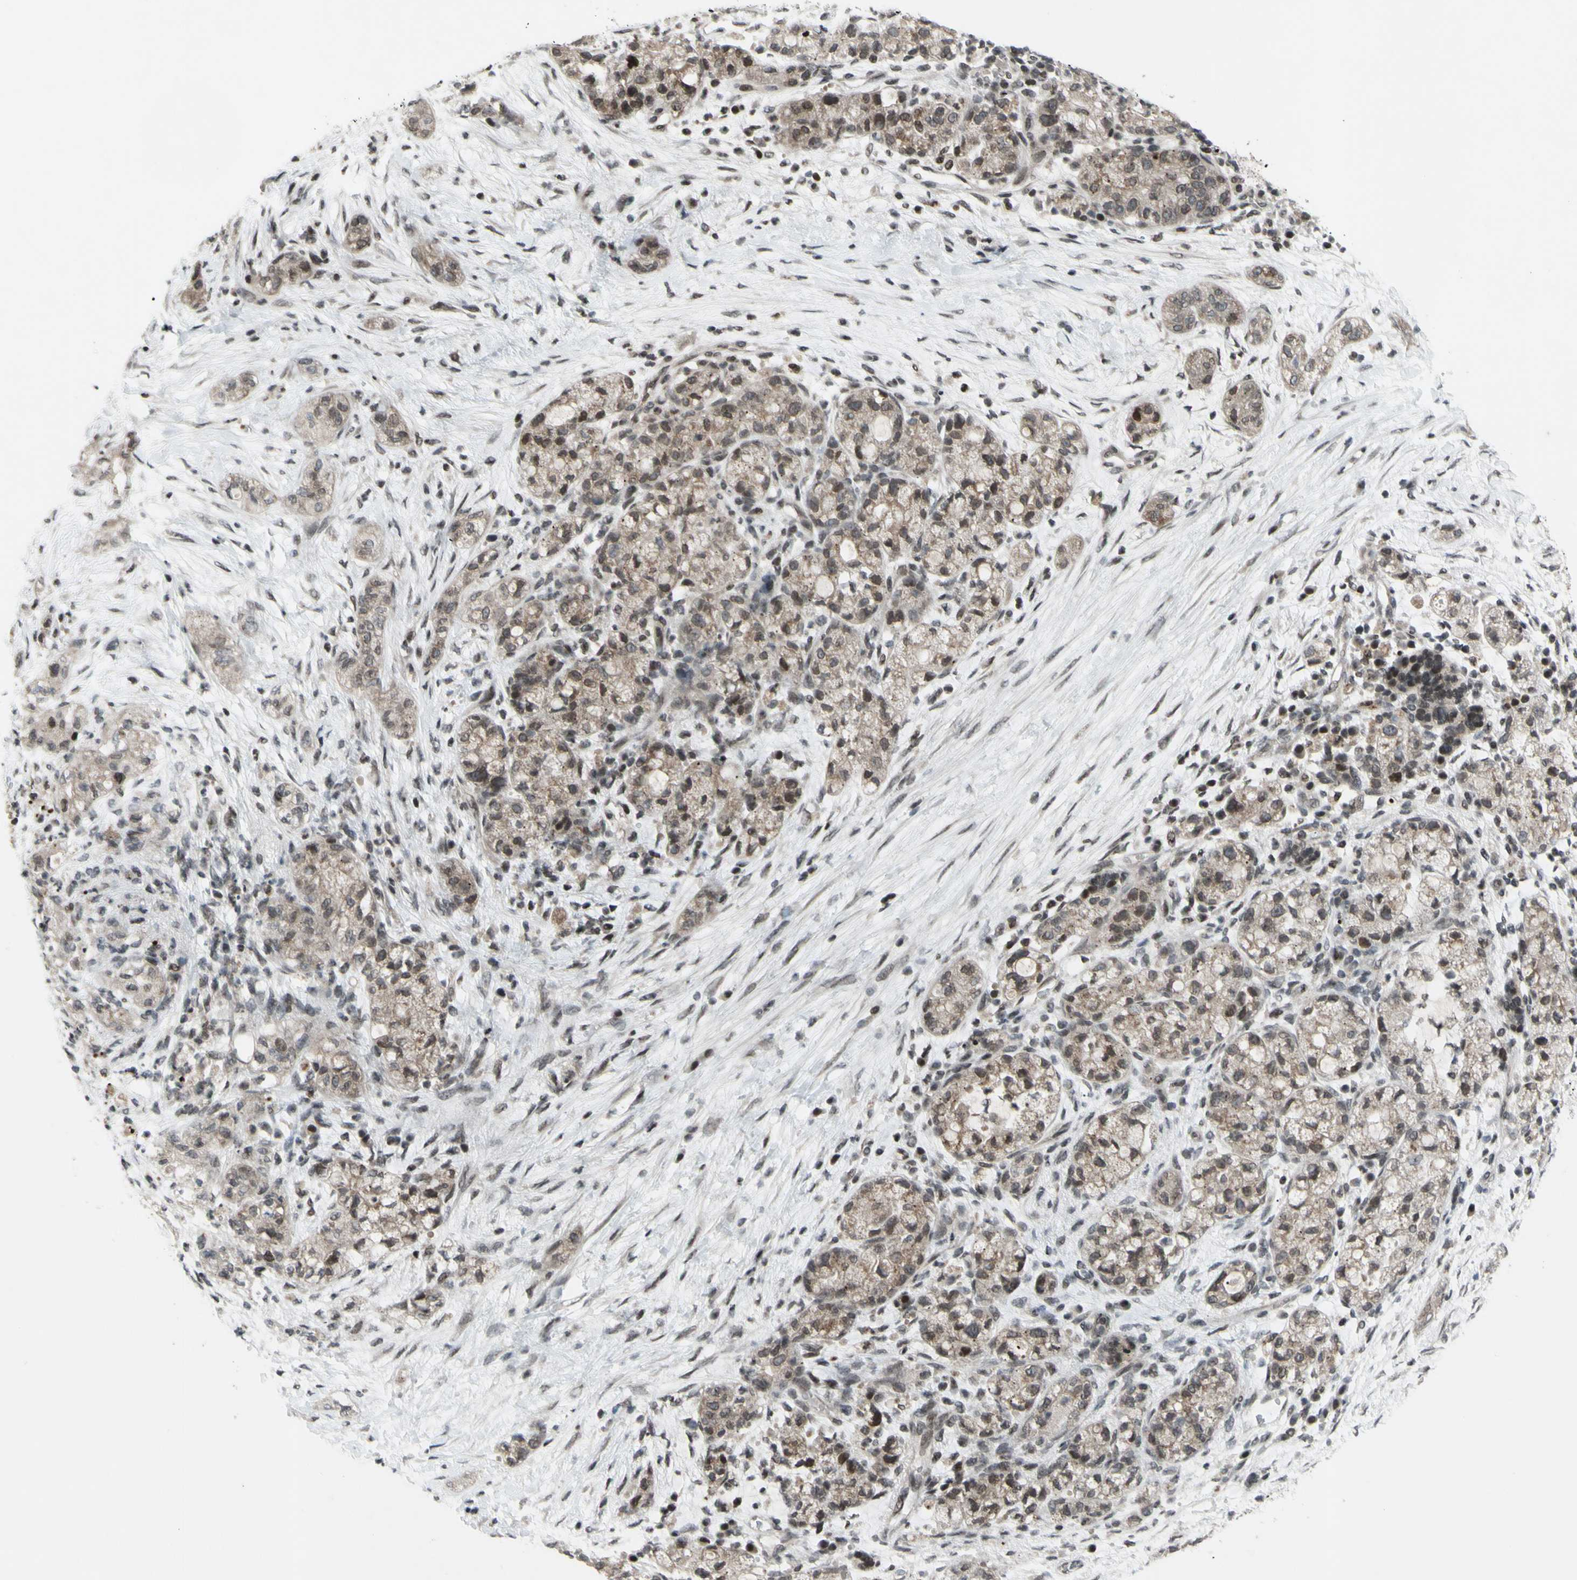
{"staining": {"intensity": "weak", "quantity": "25%-75%", "location": "cytoplasmic/membranous,nuclear"}, "tissue": "pancreatic cancer", "cell_type": "Tumor cells", "image_type": "cancer", "snomed": [{"axis": "morphology", "description": "Adenocarcinoma, NOS"}, {"axis": "topography", "description": "Pancreas"}], "caption": "Immunohistochemistry histopathology image of pancreatic adenocarcinoma stained for a protein (brown), which exhibits low levels of weak cytoplasmic/membranous and nuclear expression in about 25%-75% of tumor cells.", "gene": "XPO1", "patient": {"sex": "female", "age": 78}}